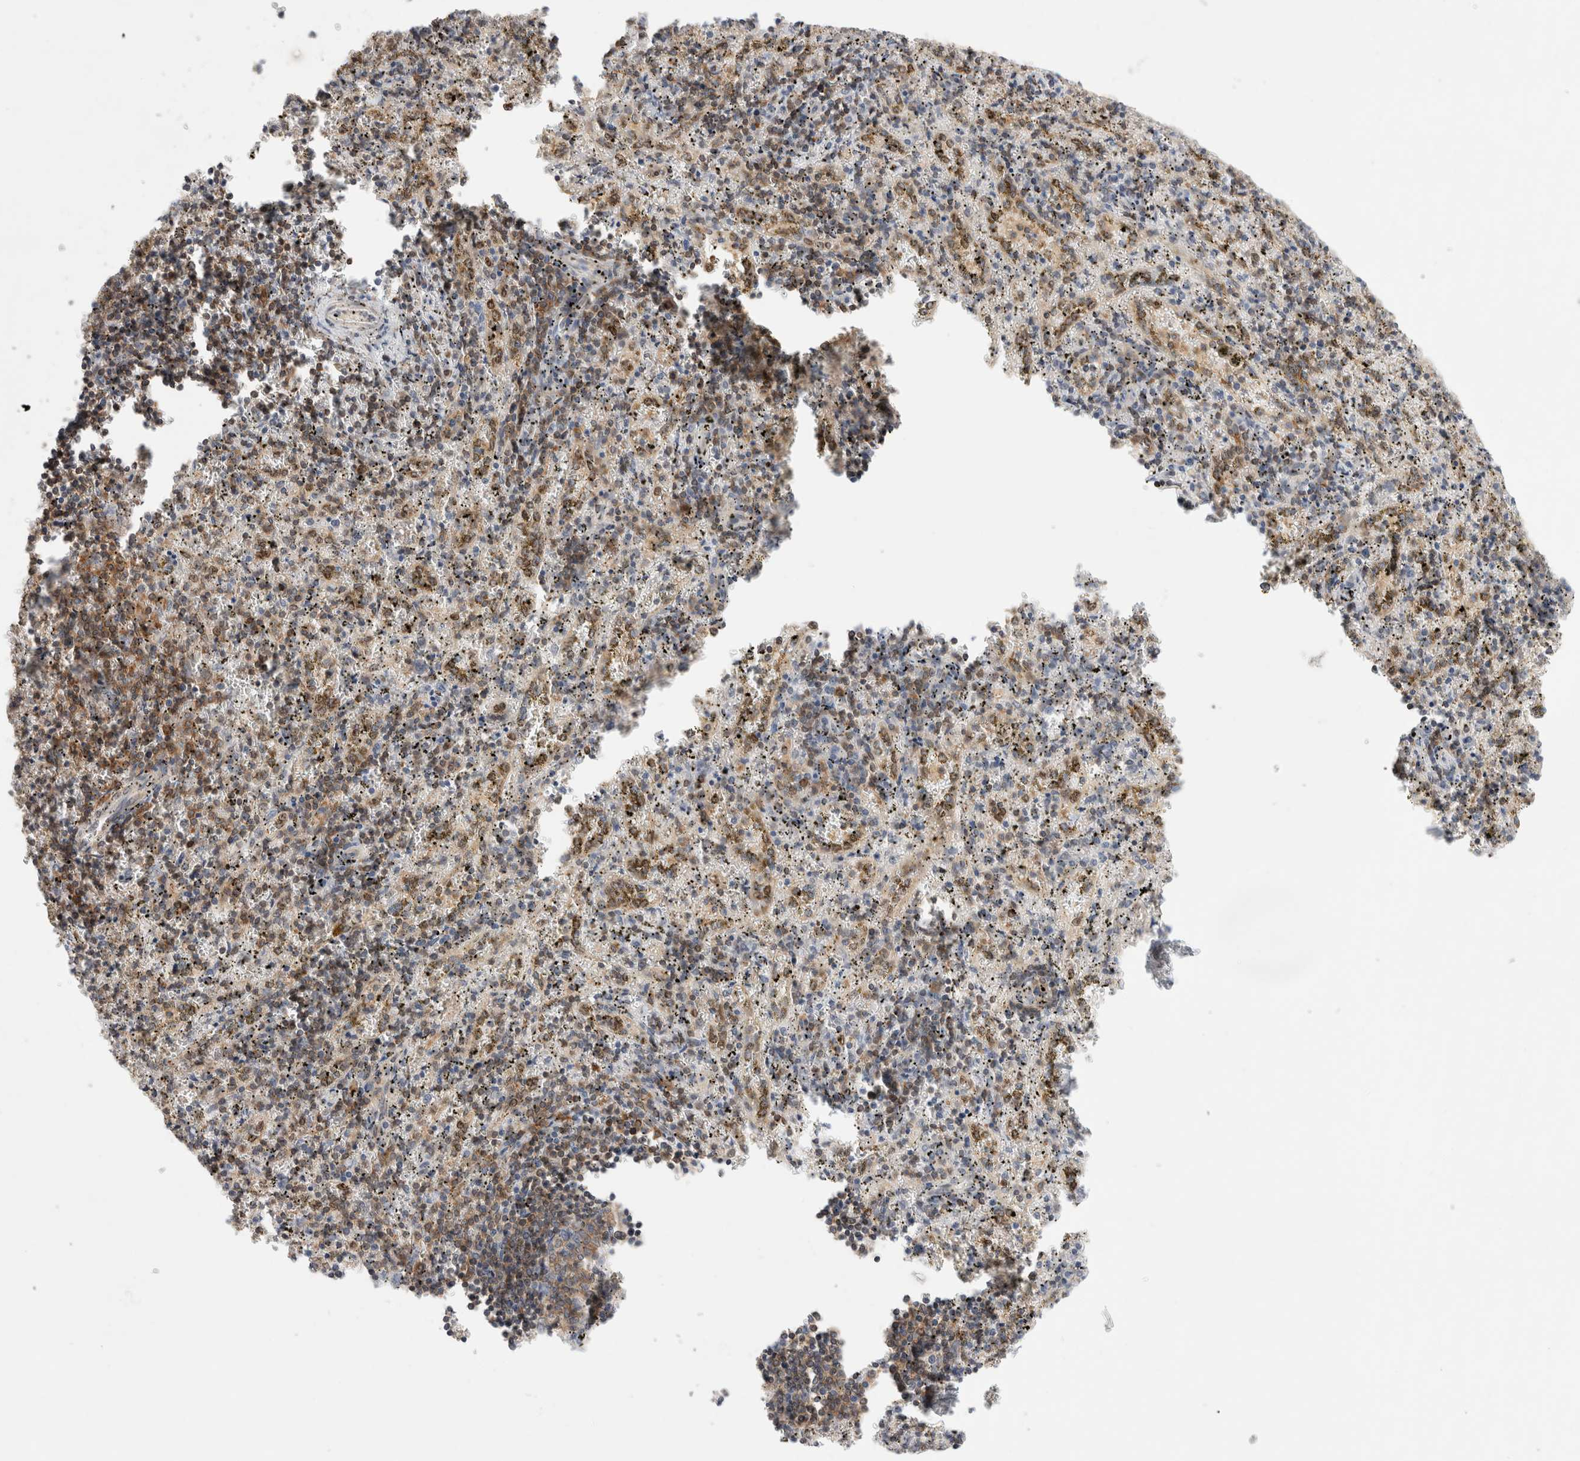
{"staining": {"intensity": "negative", "quantity": "none", "location": "none"}, "tissue": "spleen", "cell_type": "Cells in red pulp", "image_type": "normal", "snomed": [{"axis": "morphology", "description": "Normal tissue, NOS"}, {"axis": "topography", "description": "Spleen"}], "caption": "Histopathology image shows no significant protein positivity in cells in red pulp of benign spleen. (Brightfield microscopy of DAB (3,3'-diaminobenzidine) immunohistochemistry at high magnification).", "gene": "NFKB1", "patient": {"sex": "male", "age": 11}}